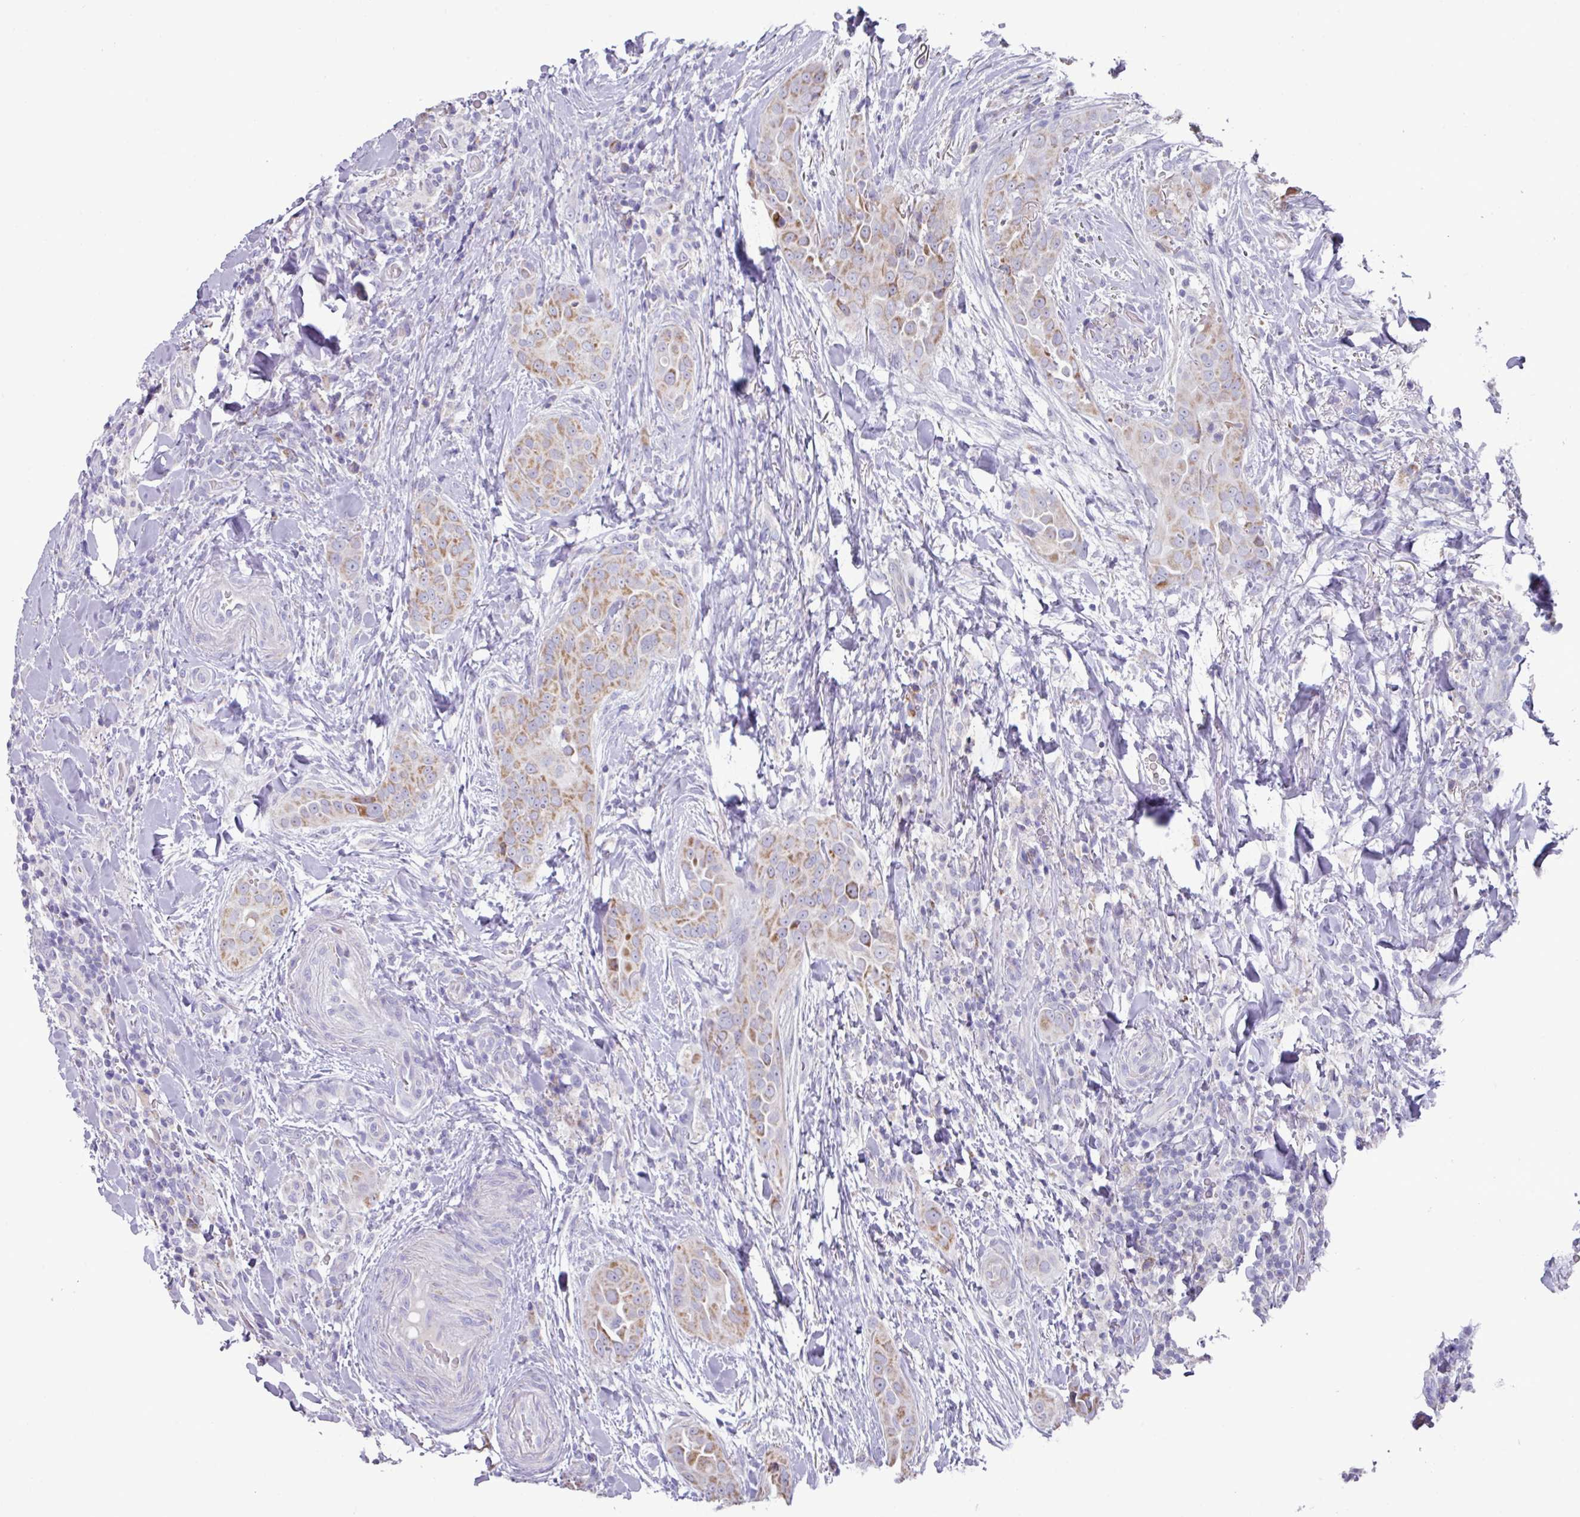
{"staining": {"intensity": "moderate", "quantity": ">75%", "location": "cytoplasmic/membranous"}, "tissue": "thyroid cancer", "cell_type": "Tumor cells", "image_type": "cancer", "snomed": [{"axis": "morphology", "description": "Papillary adenocarcinoma, NOS"}, {"axis": "topography", "description": "Thyroid gland"}], "caption": "Approximately >75% of tumor cells in thyroid cancer exhibit moderate cytoplasmic/membranous protein expression as visualized by brown immunohistochemical staining.", "gene": "MT-ND4", "patient": {"sex": "male", "age": 61}}